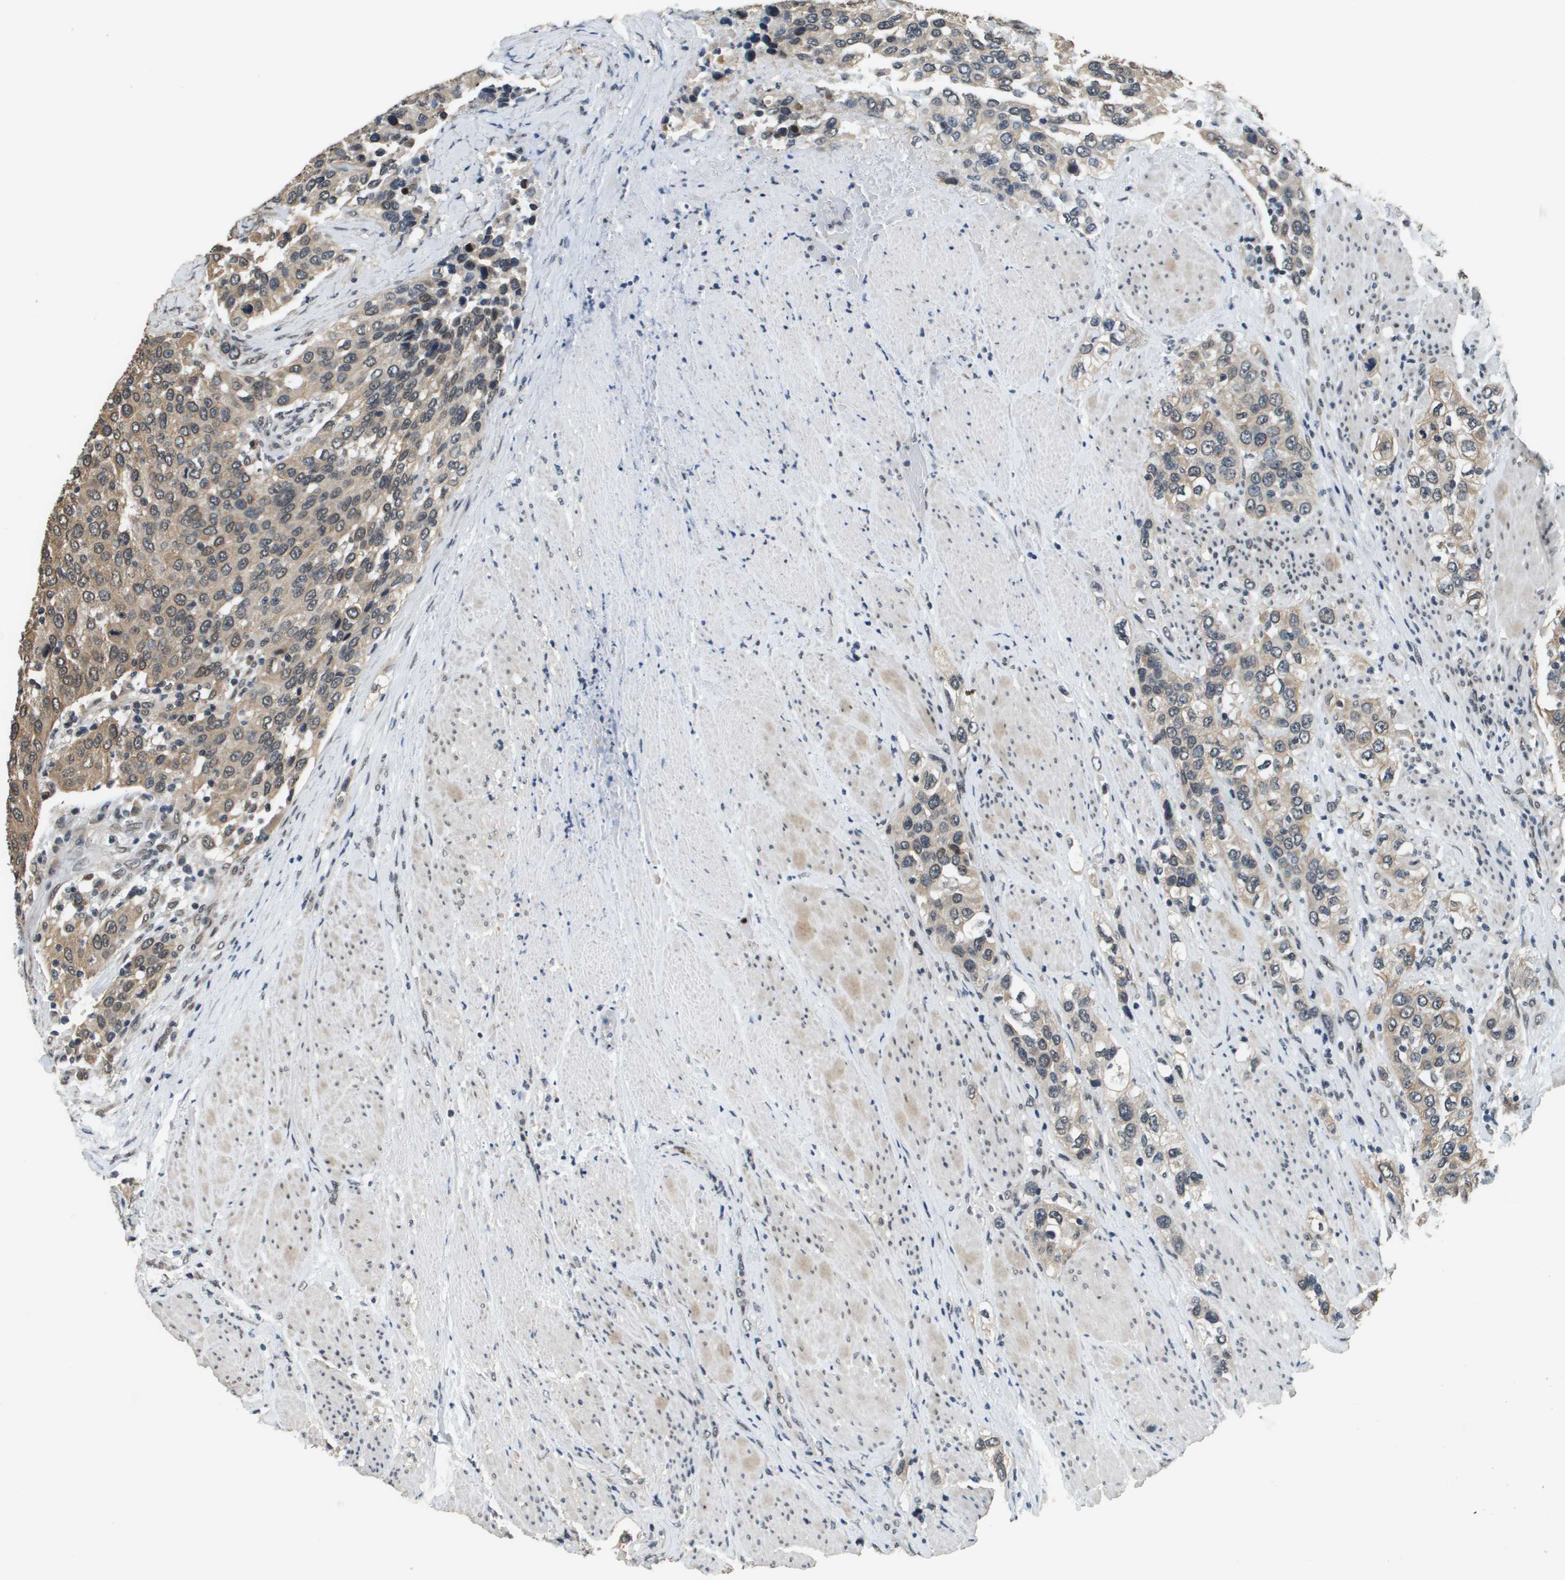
{"staining": {"intensity": "weak", "quantity": ">75%", "location": "cytoplasmic/membranous"}, "tissue": "urothelial cancer", "cell_type": "Tumor cells", "image_type": "cancer", "snomed": [{"axis": "morphology", "description": "Urothelial carcinoma, High grade"}, {"axis": "topography", "description": "Urinary bladder"}], "caption": "Immunohistochemical staining of high-grade urothelial carcinoma displays low levels of weak cytoplasmic/membranous expression in about >75% of tumor cells.", "gene": "FANCC", "patient": {"sex": "female", "age": 80}}